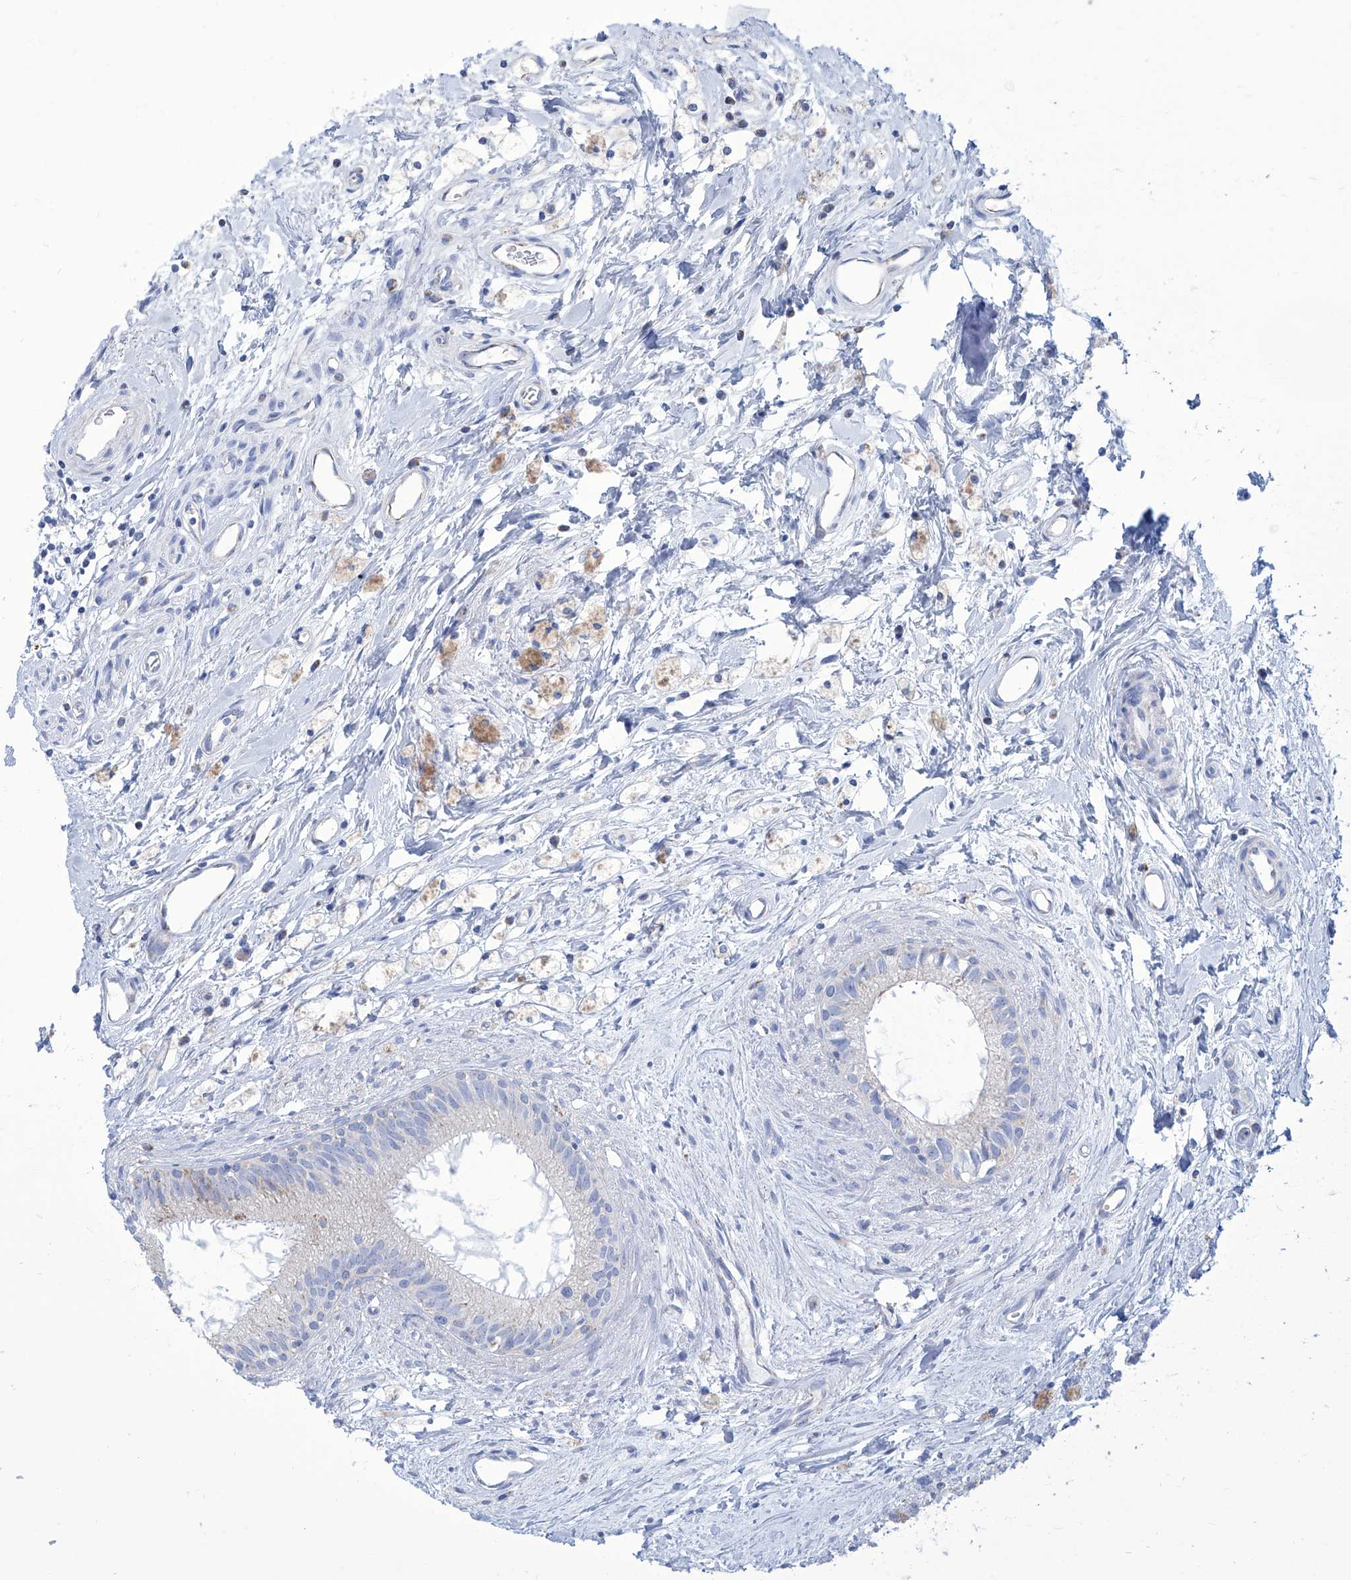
{"staining": {"intensity": "moderate", "quantity": ">75%", "location": "cytoplasmic/membranous"}, "tissue": "epididymis", "cell_type": "Glandular cells", "image_type": "normal", "snomed": [{"axis": "morphology", "description": "Normal tissue, NOS"}, {"axis": "topography", "description": "Epididymis"}], "caption": "A histopathology image showing moderate cytoplasmic/membranous expression in approximately >75% of glandular cells in normal epididymis, as visualized by brown immunohistochemical staining.", "gene": "ALDH6A1", "patient": {"sex": "male", "age": 80}}